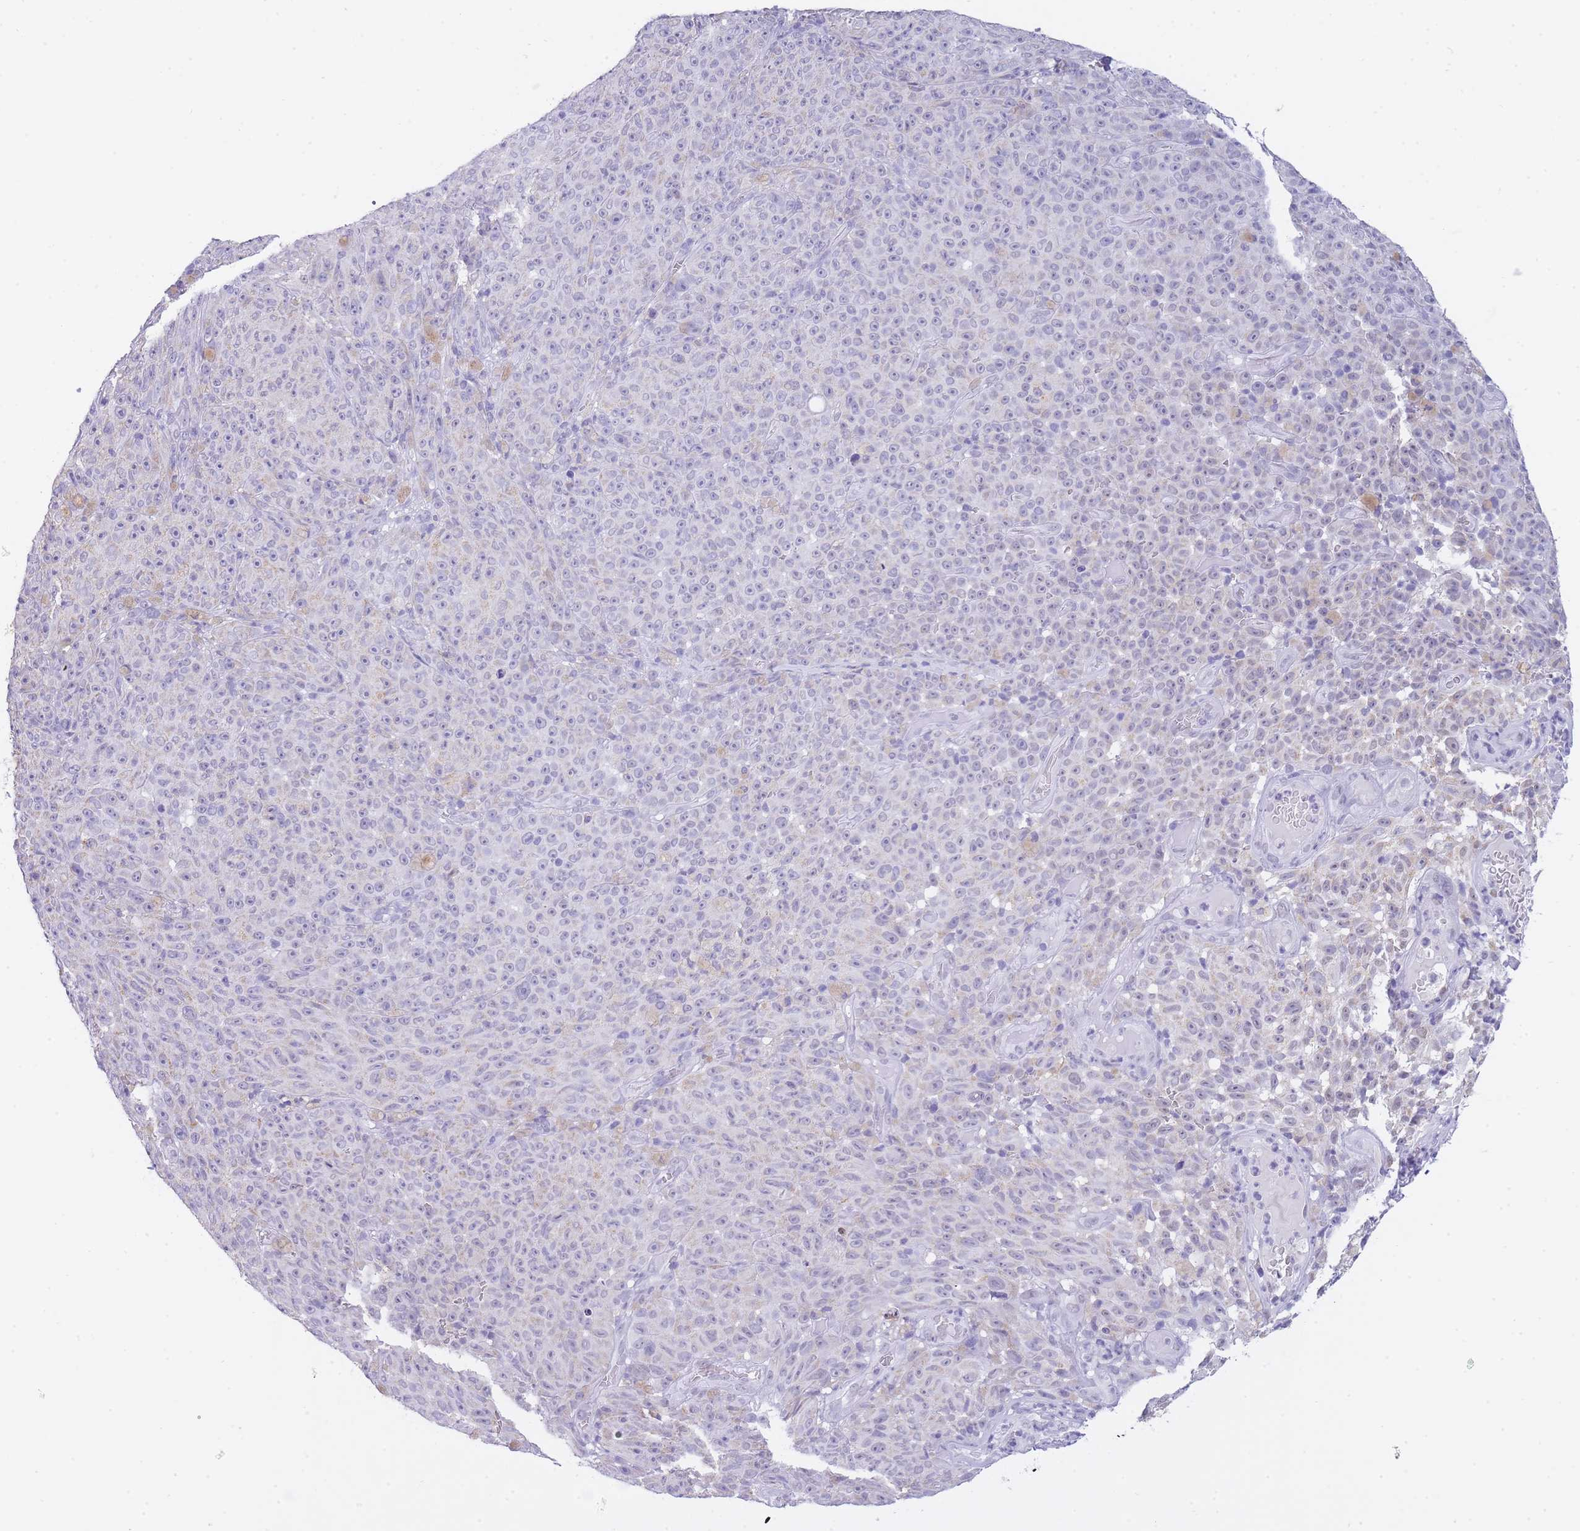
{"staining": {"intensity": "negative", "quantity": "none", "location": "none"}, "tissue": "melanoma", "cell_type": "Tumor cells", "image_type": "cancer", "snomed": [{"axis": "morphology", "description": "Malignant melanoma, NOS"}, {"axis": "topography", "description": "Skin"}], "caption": "Immunohistochemical staining of melanoma exhibits no significant staining in tumor cells.", "gene": "FRAT2", "patient": {"sex": "female", "age": 82}}